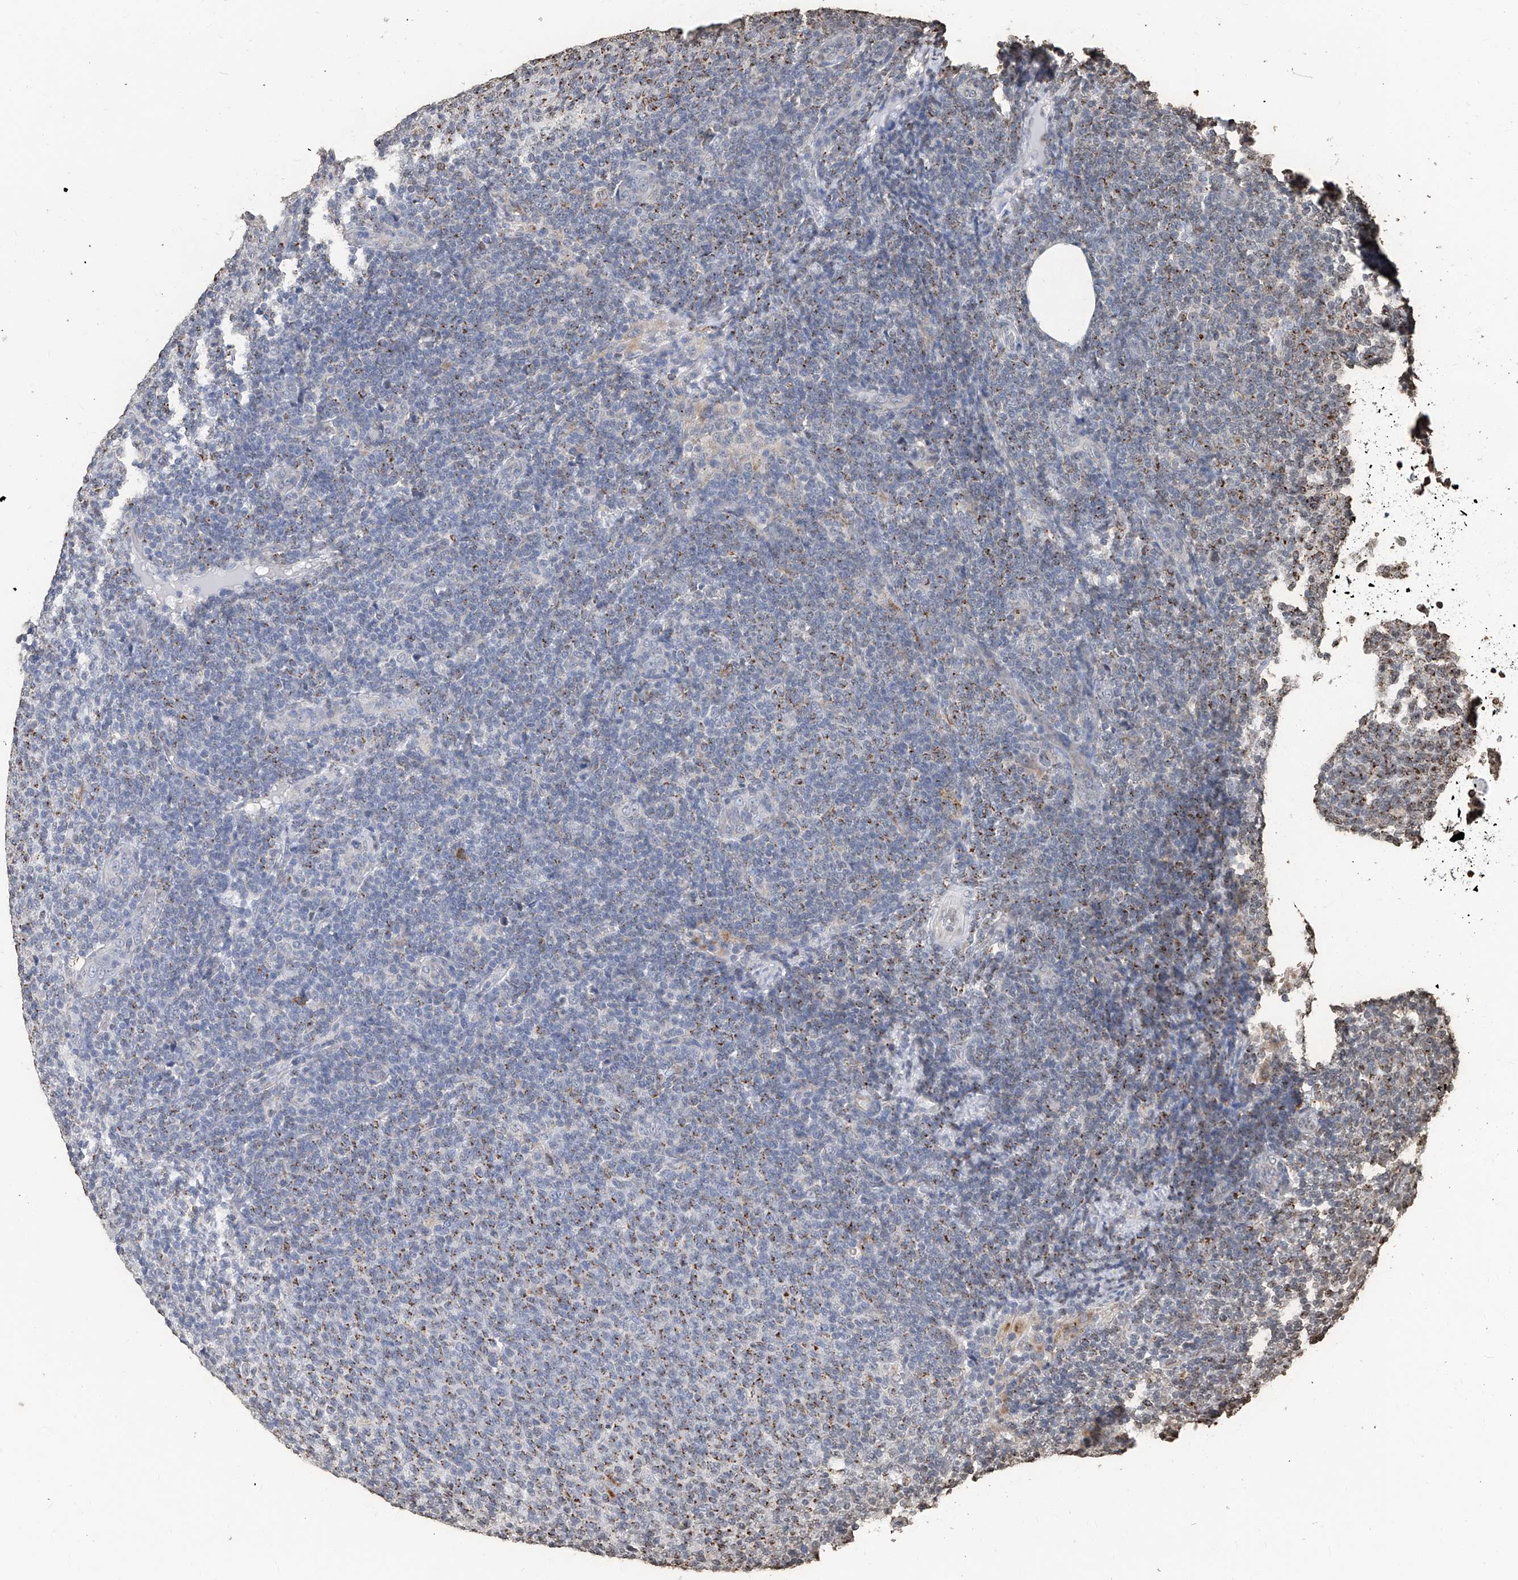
{"staining": {"intensity": "moderate", "quantity": "<25%", "location": "cytoplasmic/membranous"}, "tissue": "lymphoma", "cell_type": "Tumor cells", "image_type": "cancer", "snomed": [{"axis": "morphology", "description": "Malignant lymphoma, non-Hodgkin's type, Low grade"}, {"axis": "topography", "description": "Lymph node"}], "caption": "Immunohistochemical staining of human lymphoma exhibits low levels of moderate cytoplasmic/membranous positivity in approximately <25% of tumor cells. The staining was performed using DAB (3,3'-diaminobenzidine), with brown indicating positive protein expression. Nuclei are stained blue with hematoxylin.", "gene": "RP9", "patient": {"sex": "male", "age": 66}}